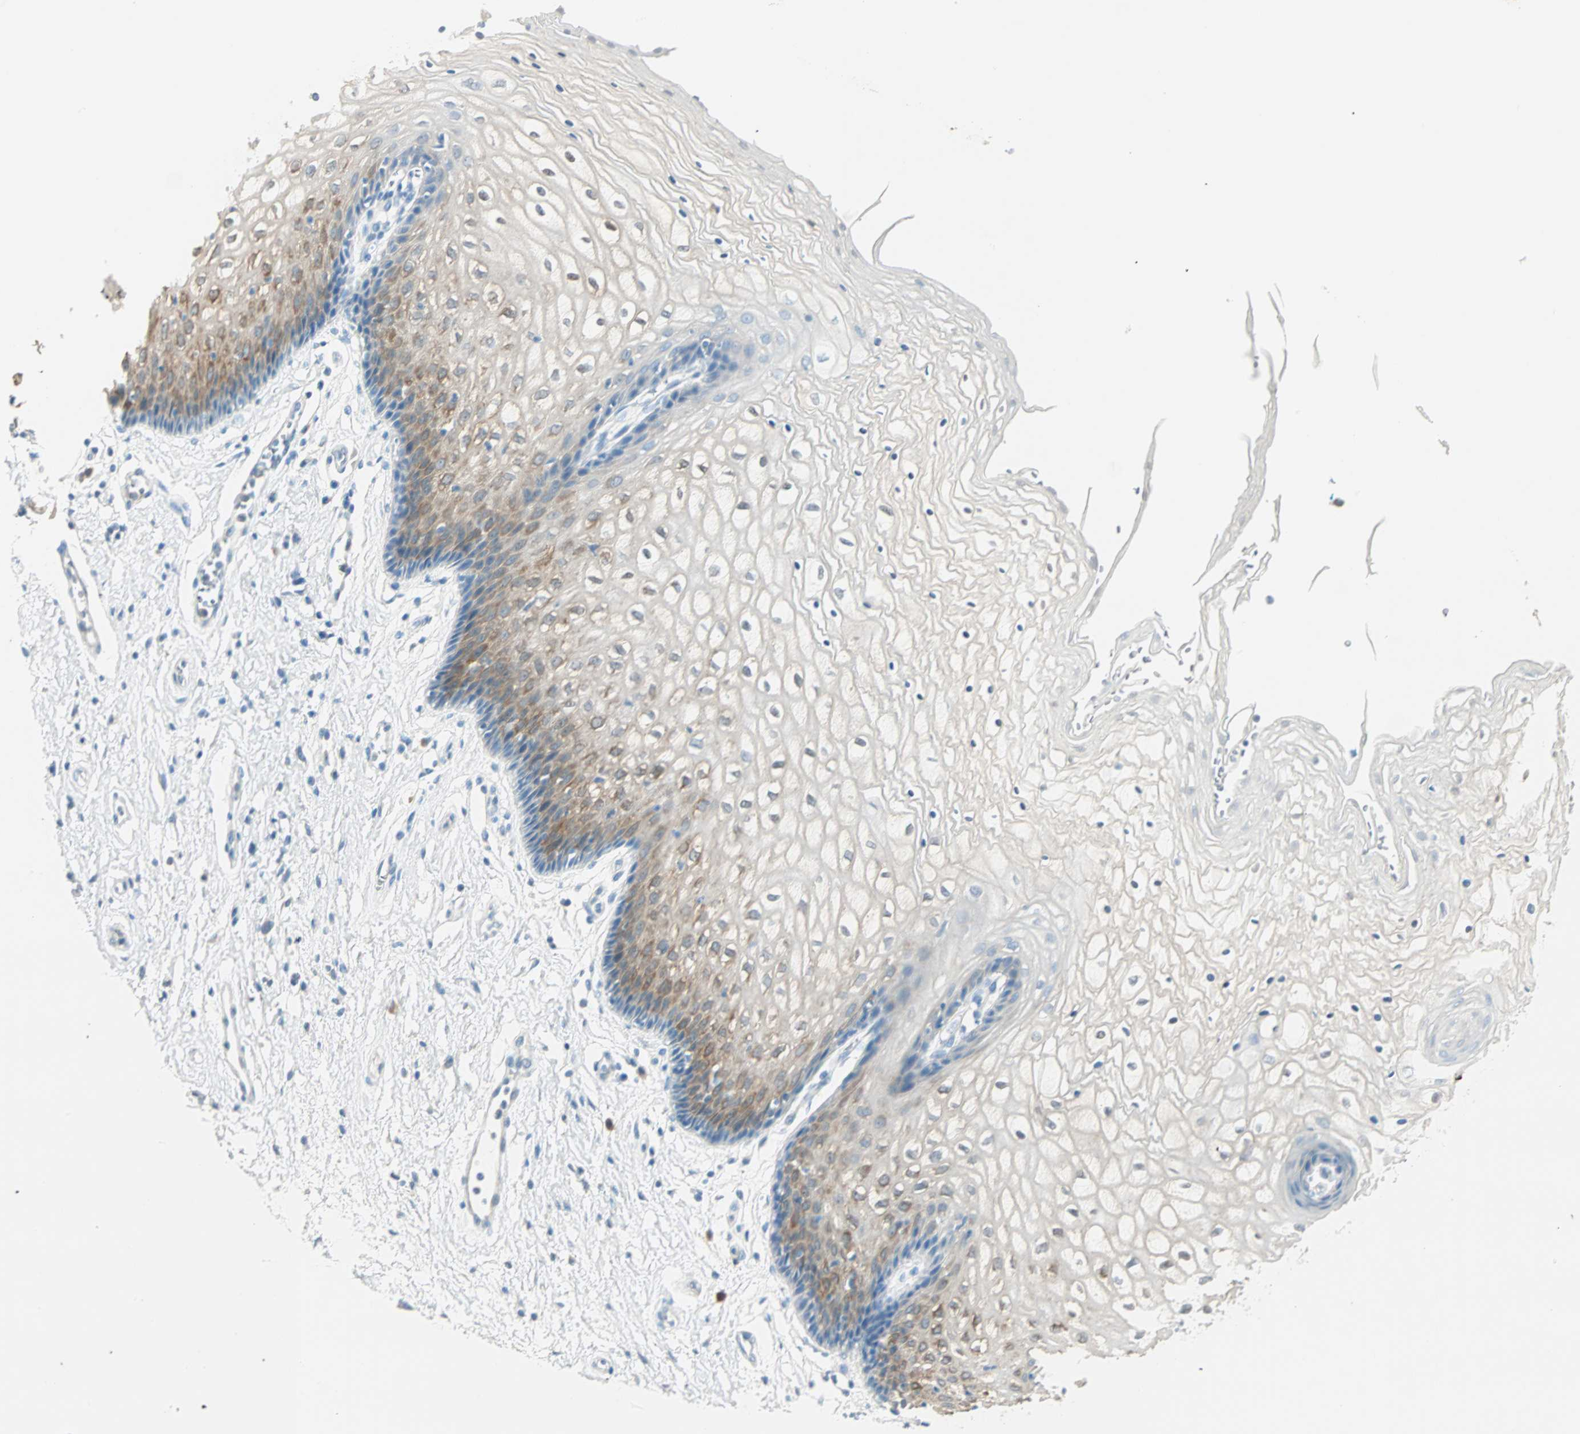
{"staining": {"intensity": "moderate", "quantity": "25%-75%", "location": "cytoplasmic/membranous"}, "tissue": "vagina", "cell_type": "Squamous epithelial cells", "image_type": "normal", "snomed": [{"axis": "morphology", "description": "Normal tissue, NOS"}, {"axis": "topography", "description": "Vagina"}], "caption": "This micrograph shows immunohistochemistry (IHC) staining of benign vagina, with medium moderate cytoplasmic/membranous positivity in about 25%-75% of squamous epithelial cells.", "gene": "ATF6", "patient": {"sex": "female", "age": 34}}